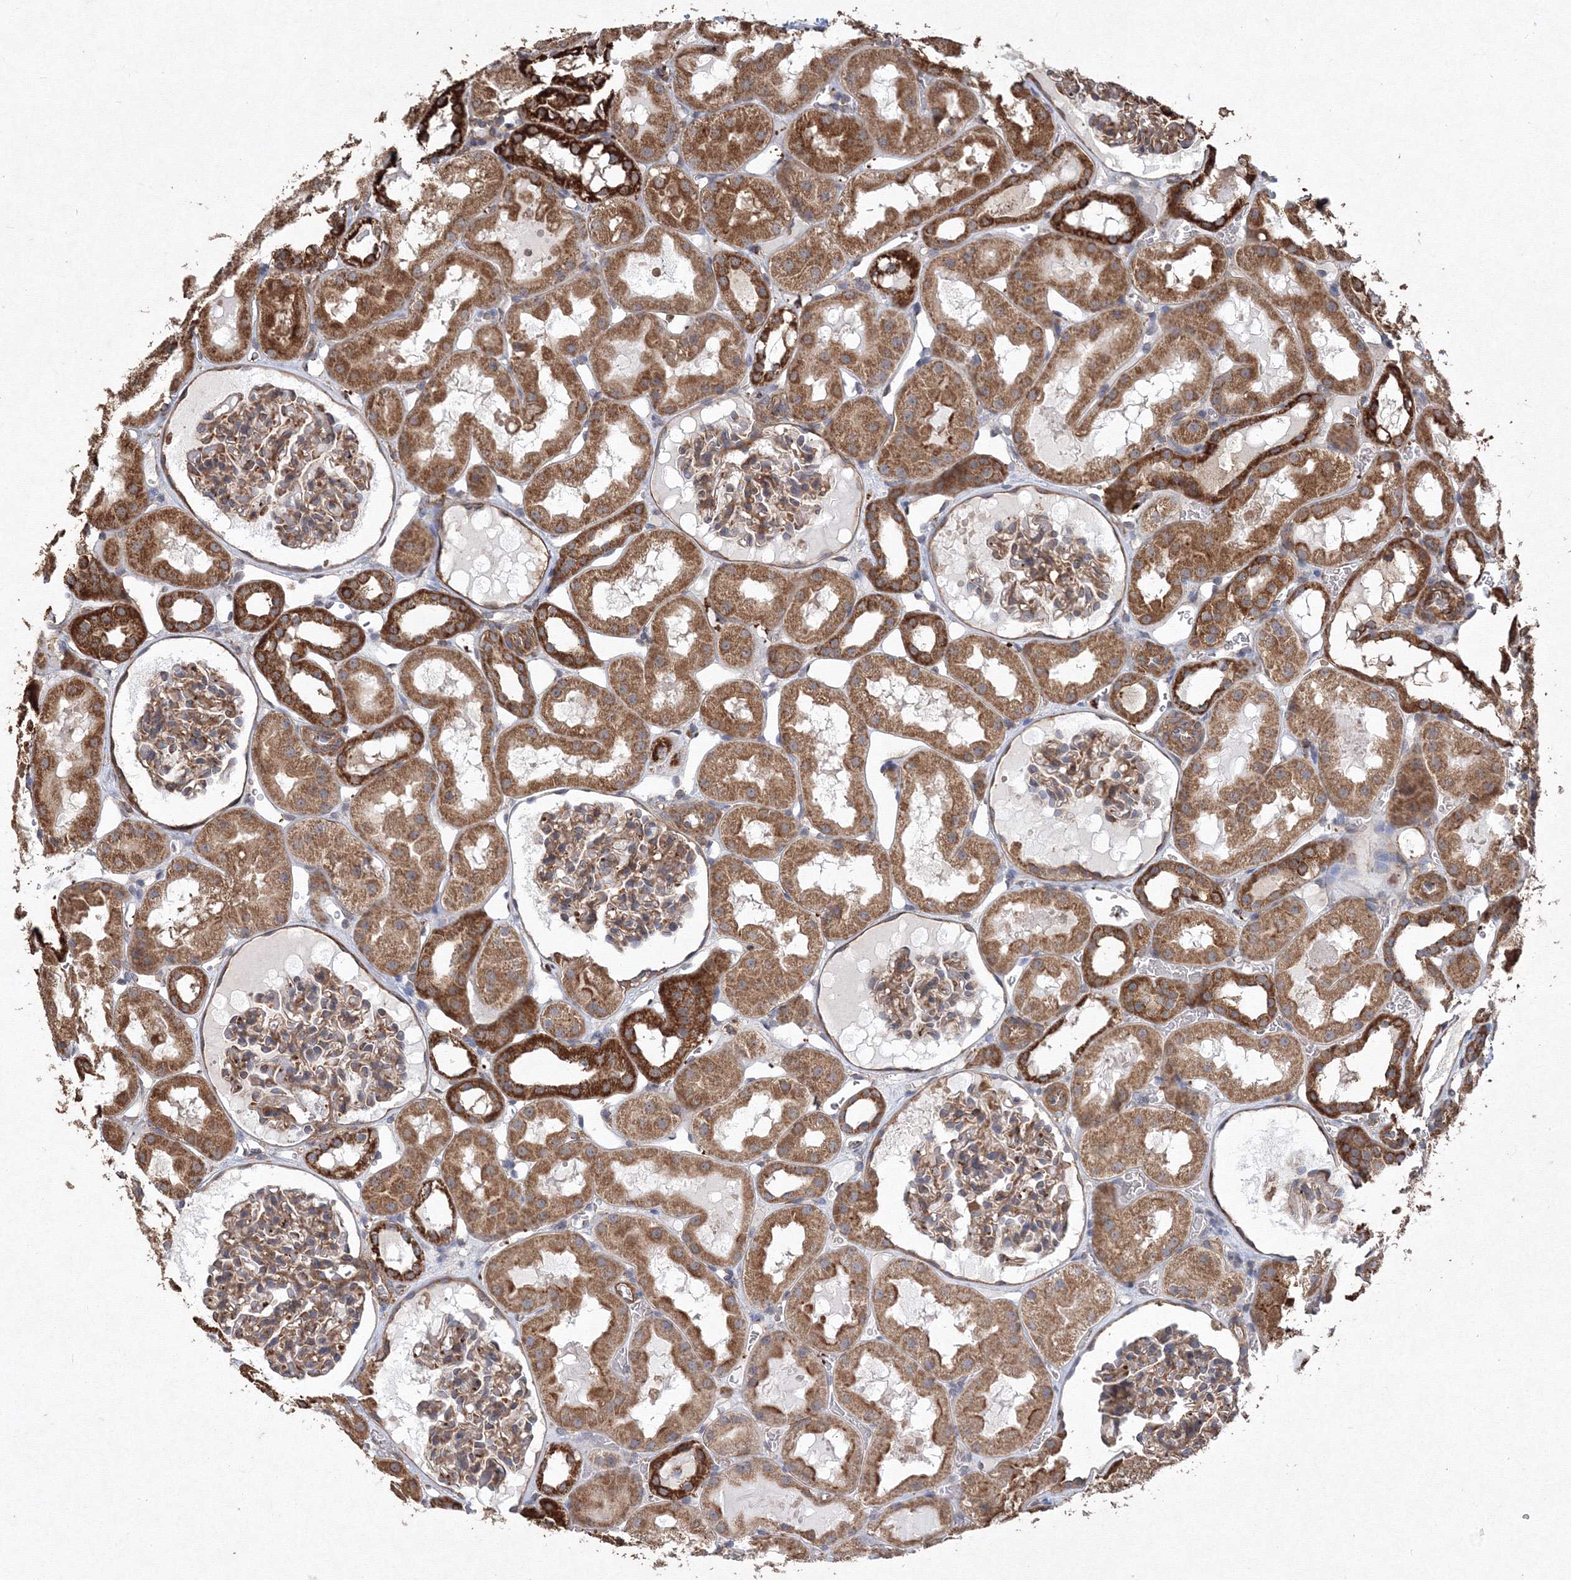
{"staining": {"intensity": "moderate", "quantity": ">75%", "location": "cytoplasmic/membranous"}, "tissue": "kidney", "cell_type": "Cells in glomeruli", "image_type": "normal", "snomed": [{"axis": "morphology", "description": "Normal tissue, NOS"}, {"axis": "topography", "description": "Kidney"}, {"axis": "topography", "description": "Urinary bladder"}], "caption": "Cells in glomeruli show medium levels of moderate cytoplasmic/membranous positivity in approximately >75% of cells in normal human kidney.", "gene": "TMEM139", "patient": {"sex": "male", "age": 16}}